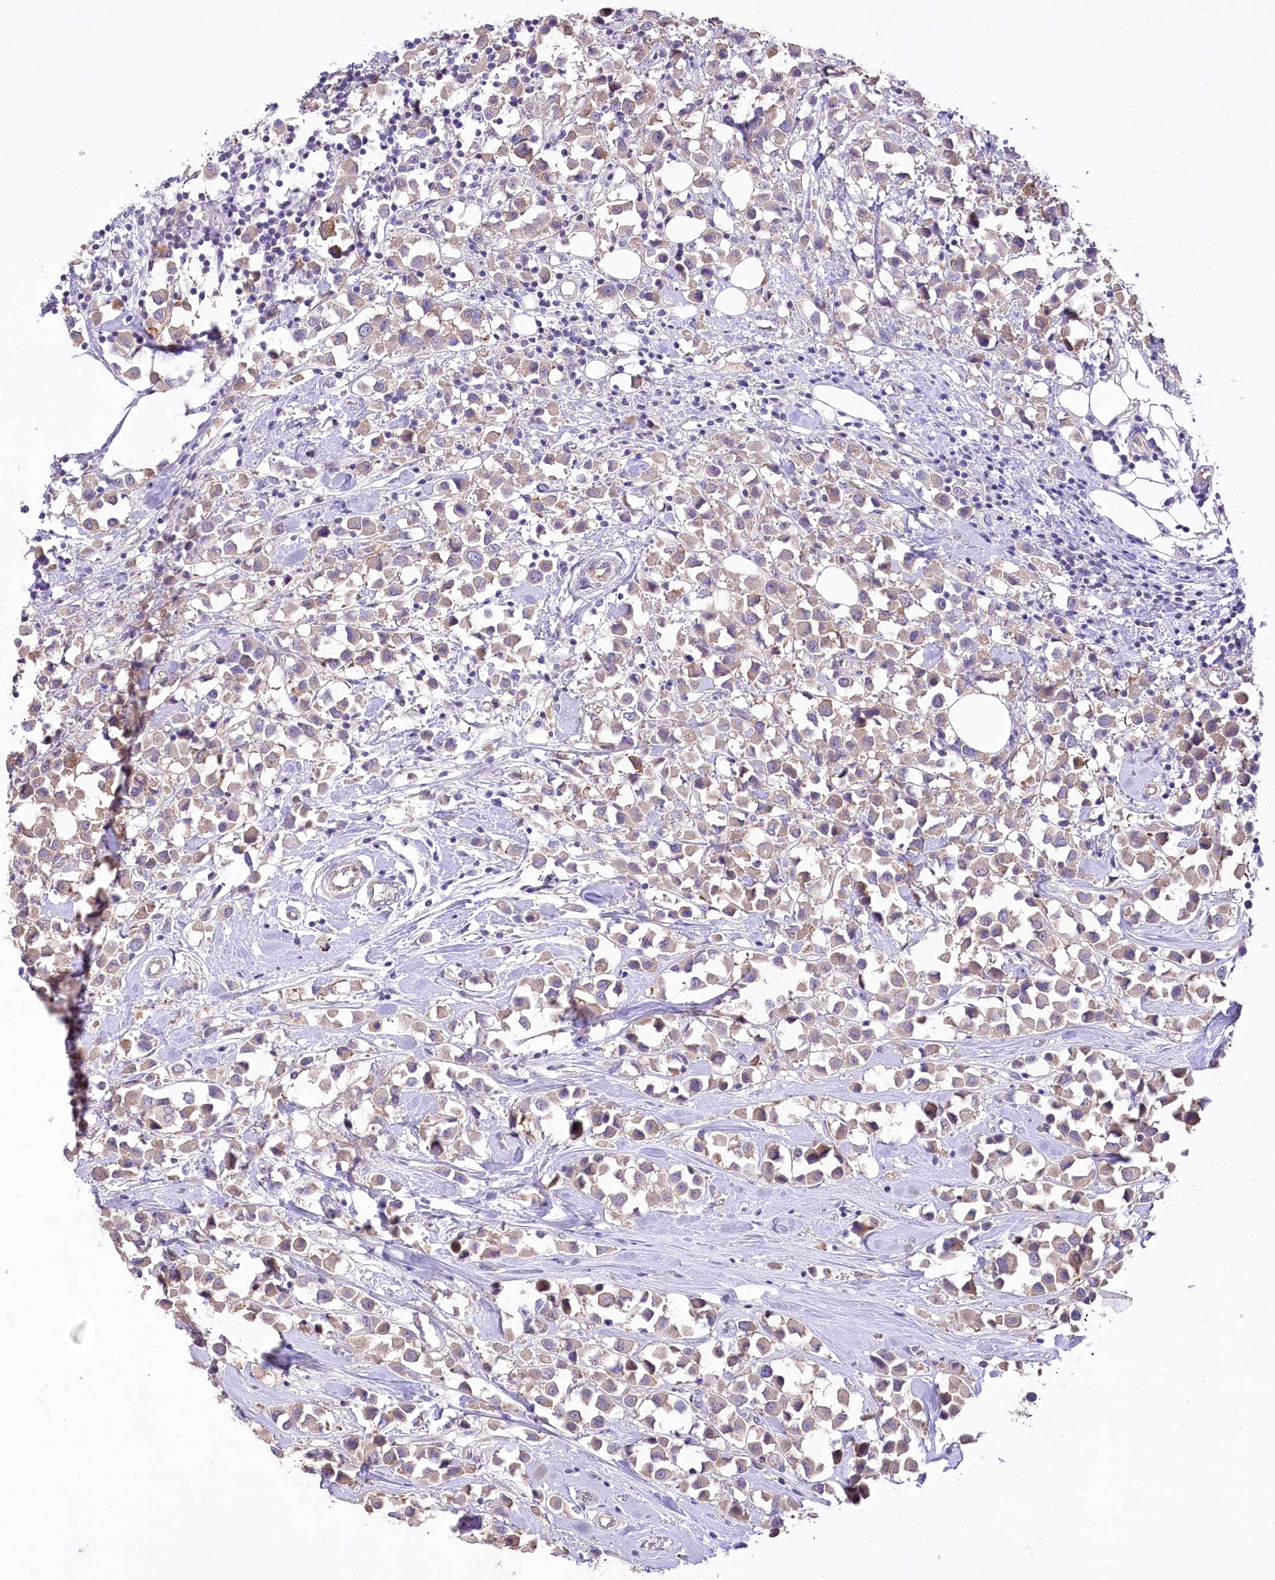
{"staining": {"intensity": "weak", "quantity": "25%-75%", "location": "cytoplasmic/membranous"}, "tissue": "breast cancer", "cell_type": "Tumor cells", "image_type": "cancer", "snomed": [{"axis": "morphology", "description": "Duct carcinoma"}, {"axis": "topography", "description": "Breast"}], "caption": "Immunohistochemical staining of human breast invasive ductal carcinoma displays low levels of weak cytoplasmic/membranous positivity in about 25%-75% of tumor cells. The staining was performed using DAB (3,3'-diaminobenzidine), with brown indicating positive protein expression. Nuclei are stained blue with hematoxylin.", "gene": "CEP164", "patient": {"sex": "female", "age": 61}}